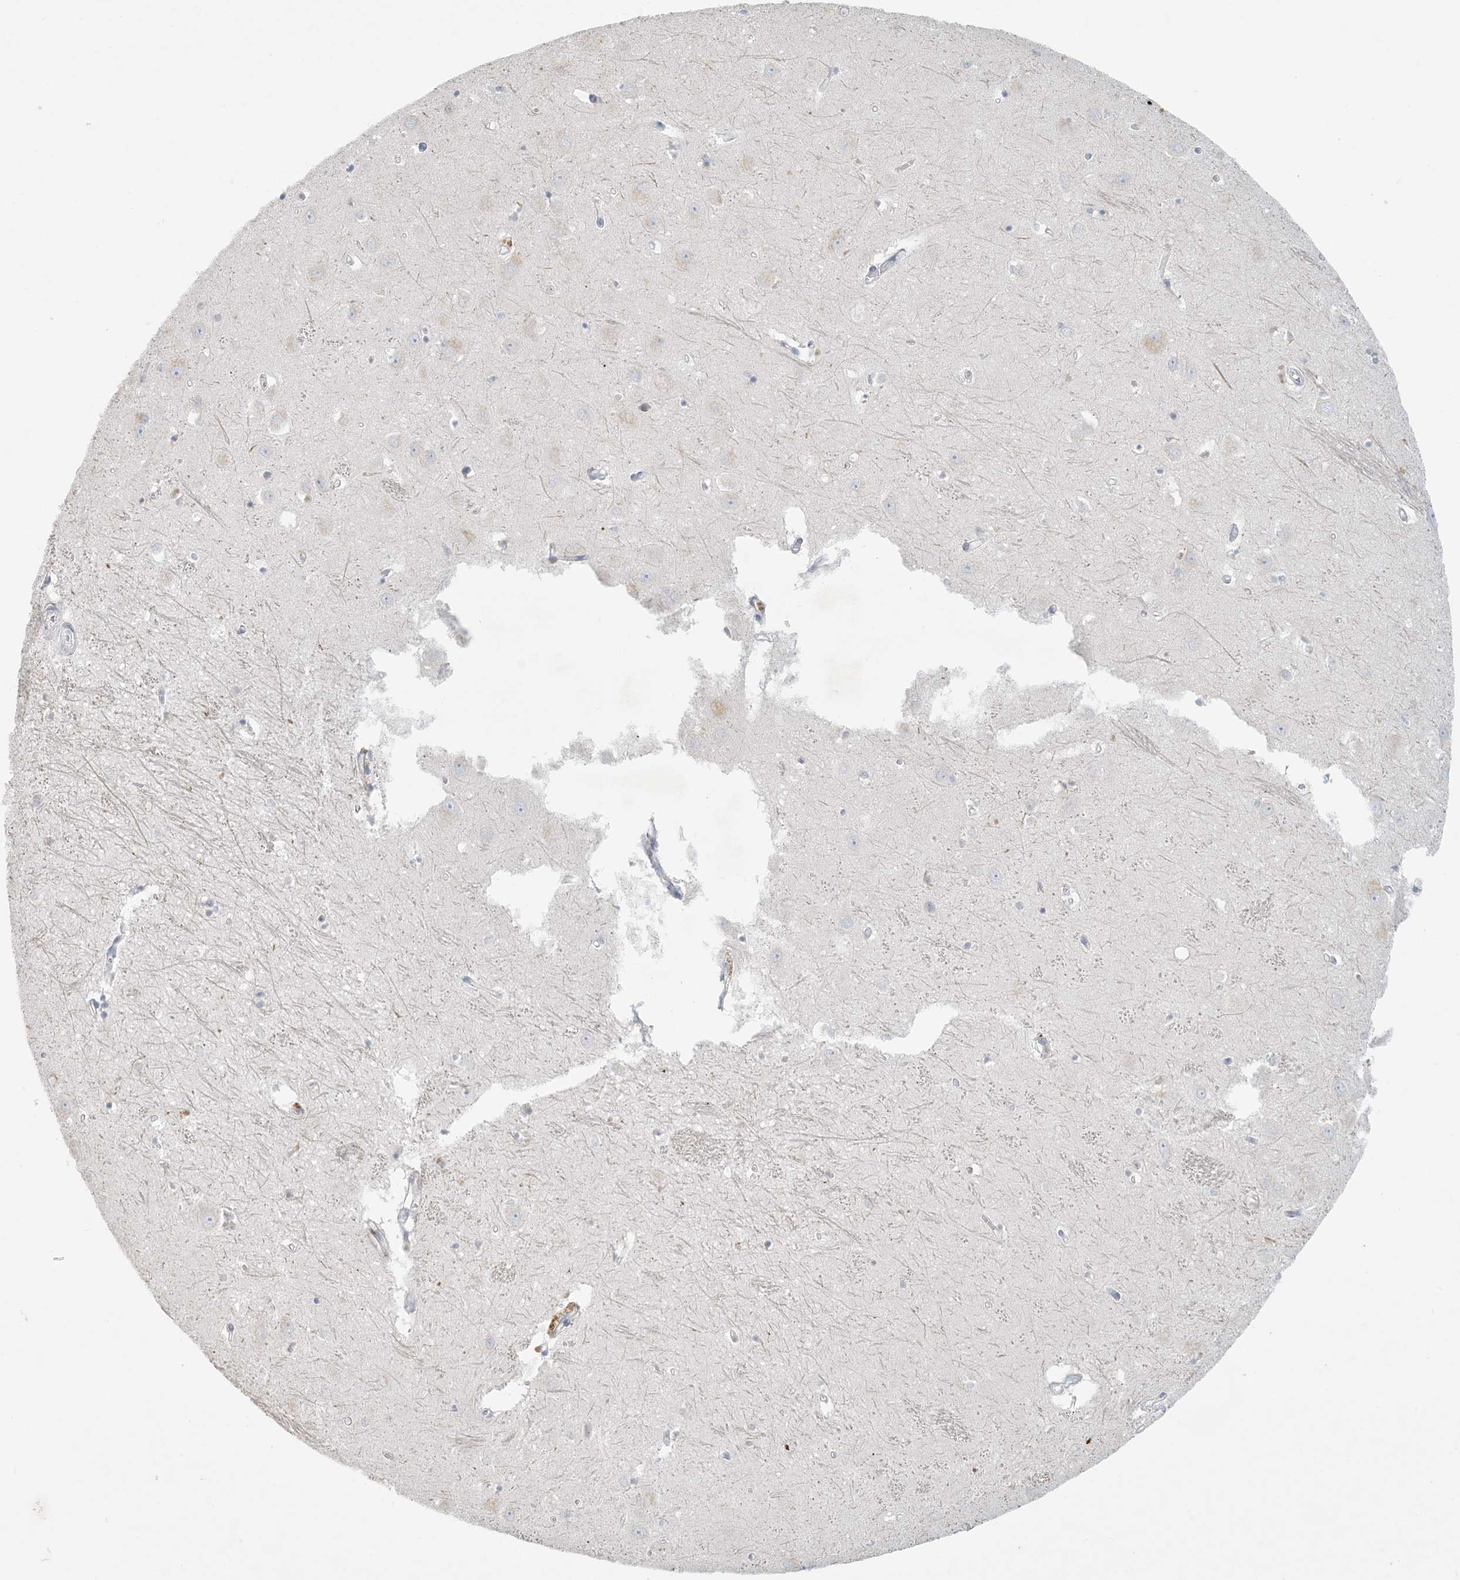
{"staining": {"intensity": "negative", "quantity": "none", "location": "none"}, "tissue": "hippocampus", "cell_type": "Glial cells", "image_type": "normal", "snomed": [{"axis": "morphology", "description": "Normal tissue, NOS"}, {"axis": "topography", "description": "Hippocampus"}], "caption": "DAB (3,3'-diaminobenzidine) immunohistochemical staining of normal human hippocampus exhibits no significant staining in glial cells. (DAB (3,3'-diaminobenzidine) IHC visualized using brightfield microscopy, high magnification).", "gene": "ZNF385D", "patient": {"sex": "female", "age": 64}}